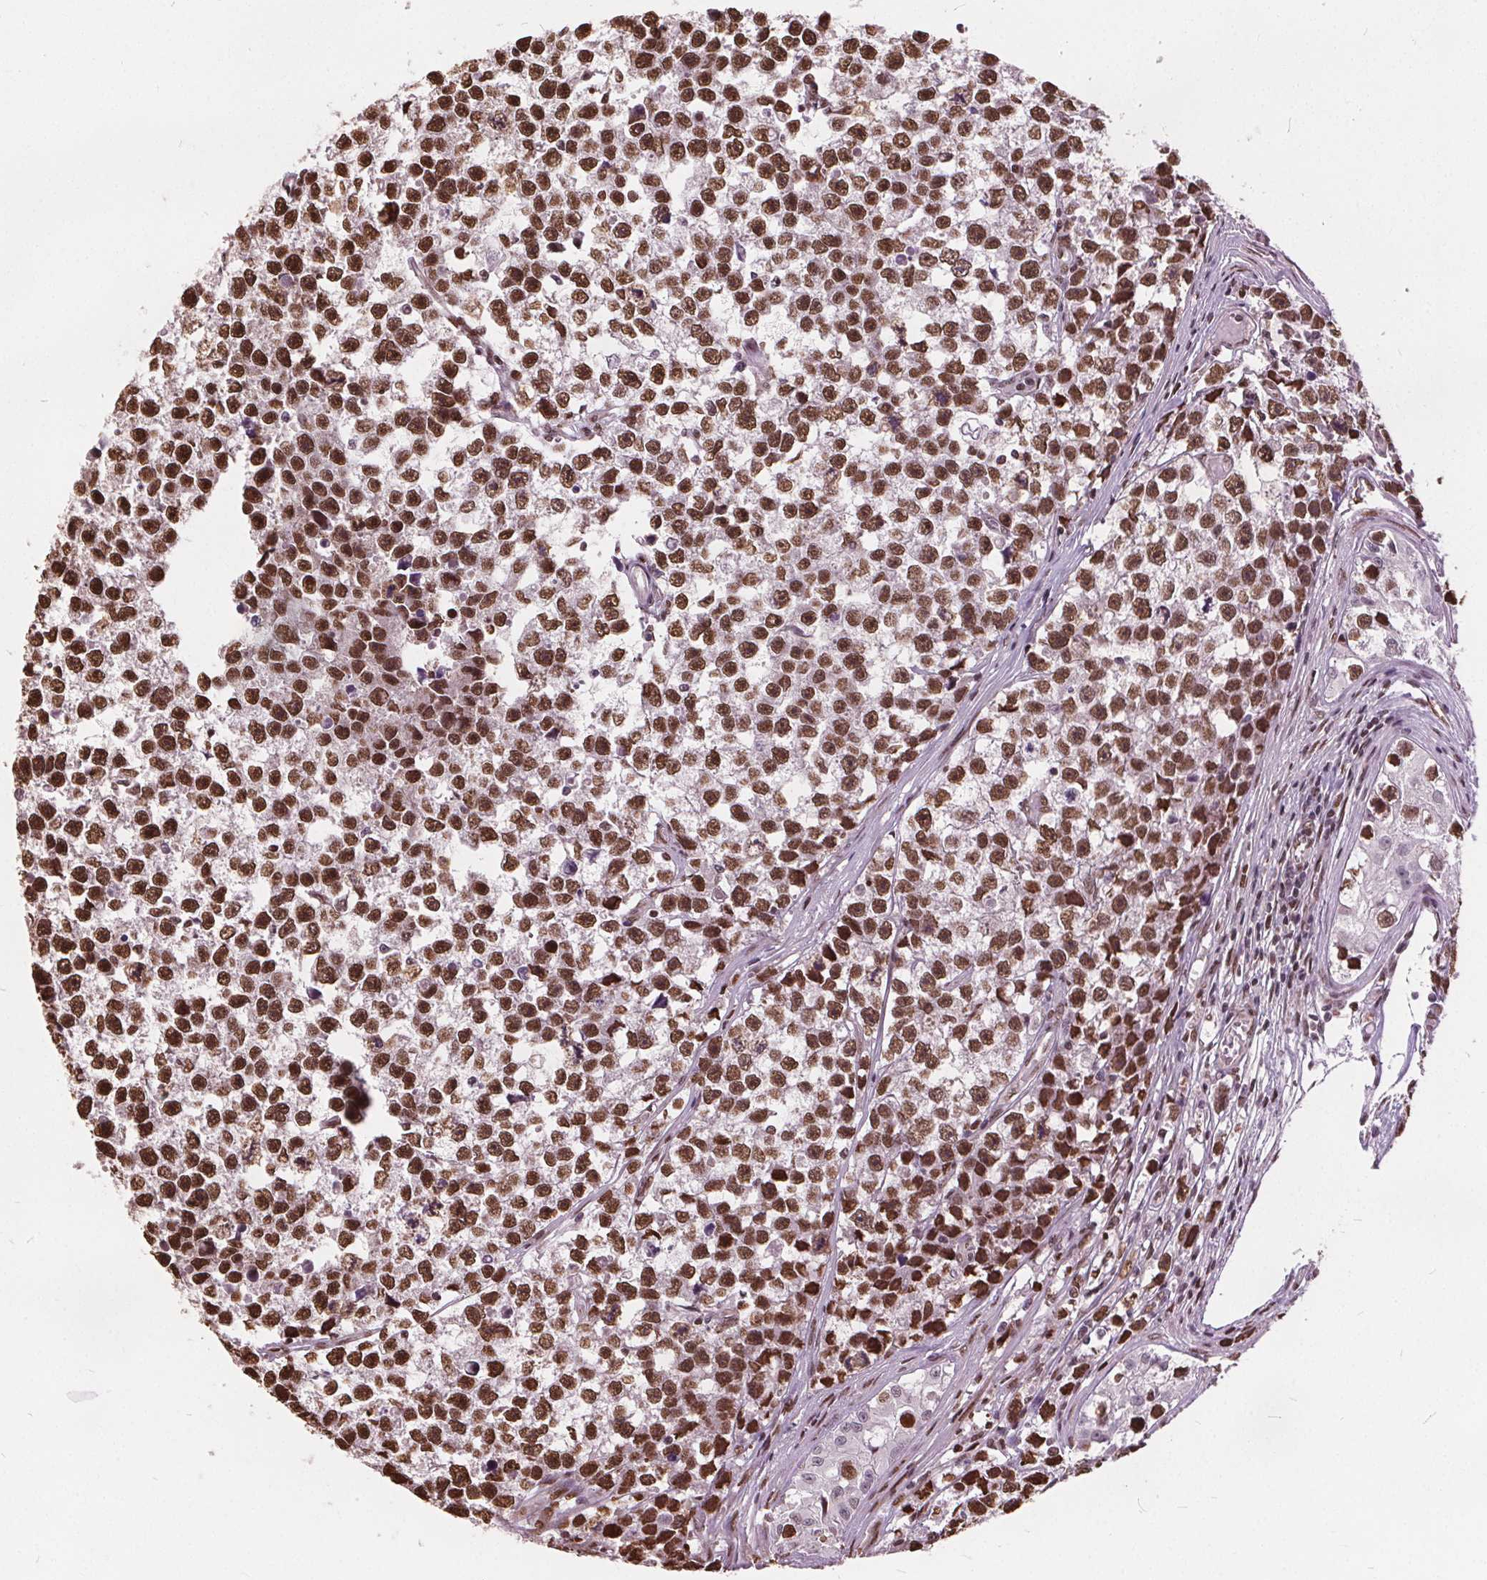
{"staining": {"intensity": "strong", "quantity": ">75%", "location": "nuclear"}, "tissue": "testis cancer", "cell_type": "Tumor cells", "image_type": "cancer", "snomed": [{"axis": "morphology", "description": "Seminoma, NOS"}, {"axis": "topography", "description": "Testis"}], "caption": "Brown immunohistochemical staining in testis seminoma reveals strong nuclear expression in about >75% of tumor cells.", "gene": "ISLR2", "patient": {"sex": "male", "age": 26}}